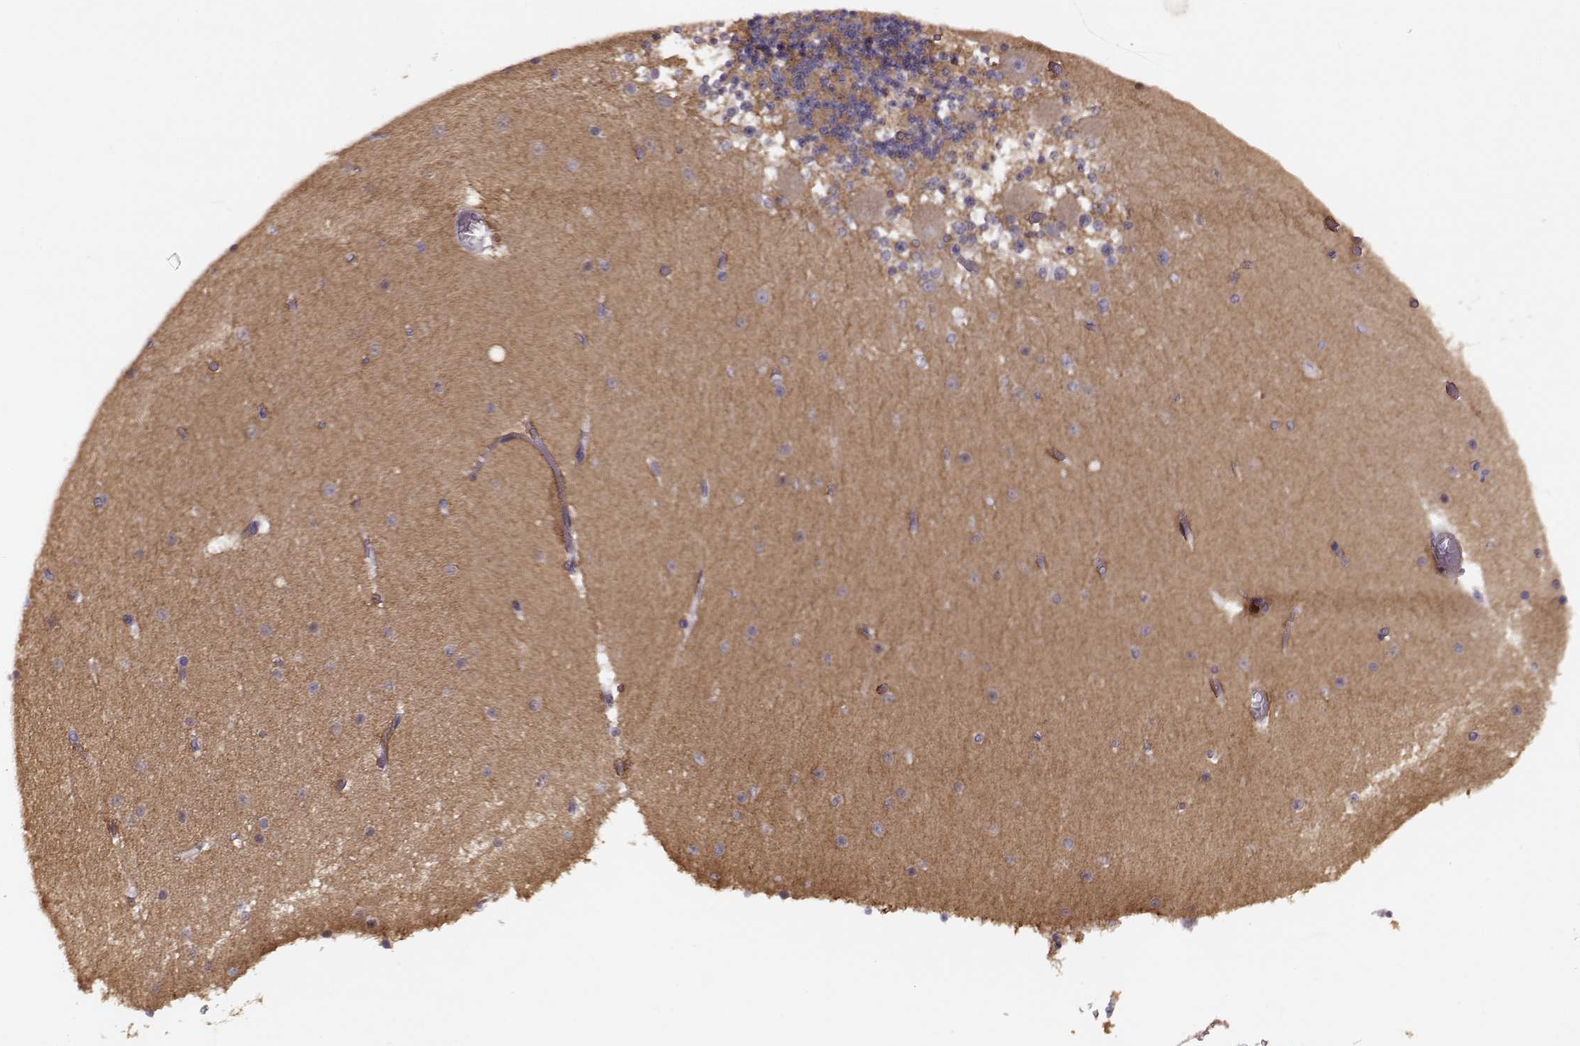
{"staining": {"intensity": "moderate", "quantity": "<25%", "location": "cytoplasmic/membranous"}, "tissue": "cerebellum", "cell_type": "Cells in granular layer", "image_type": "normal", "snomed": [{"axis": "morphology", "description": "Normal tissue, NOS"}, {"axis": "topography", "description": "Cerebellum"}], "caption": "Moderate cytoplasmic/membranous expression for a protein is identified in about <25% of cells in granular layer of normal cerebellum using immunohistochemistry (IHC).", "gene": "MTR", "patient": {"sex": "female", "age": 28}}